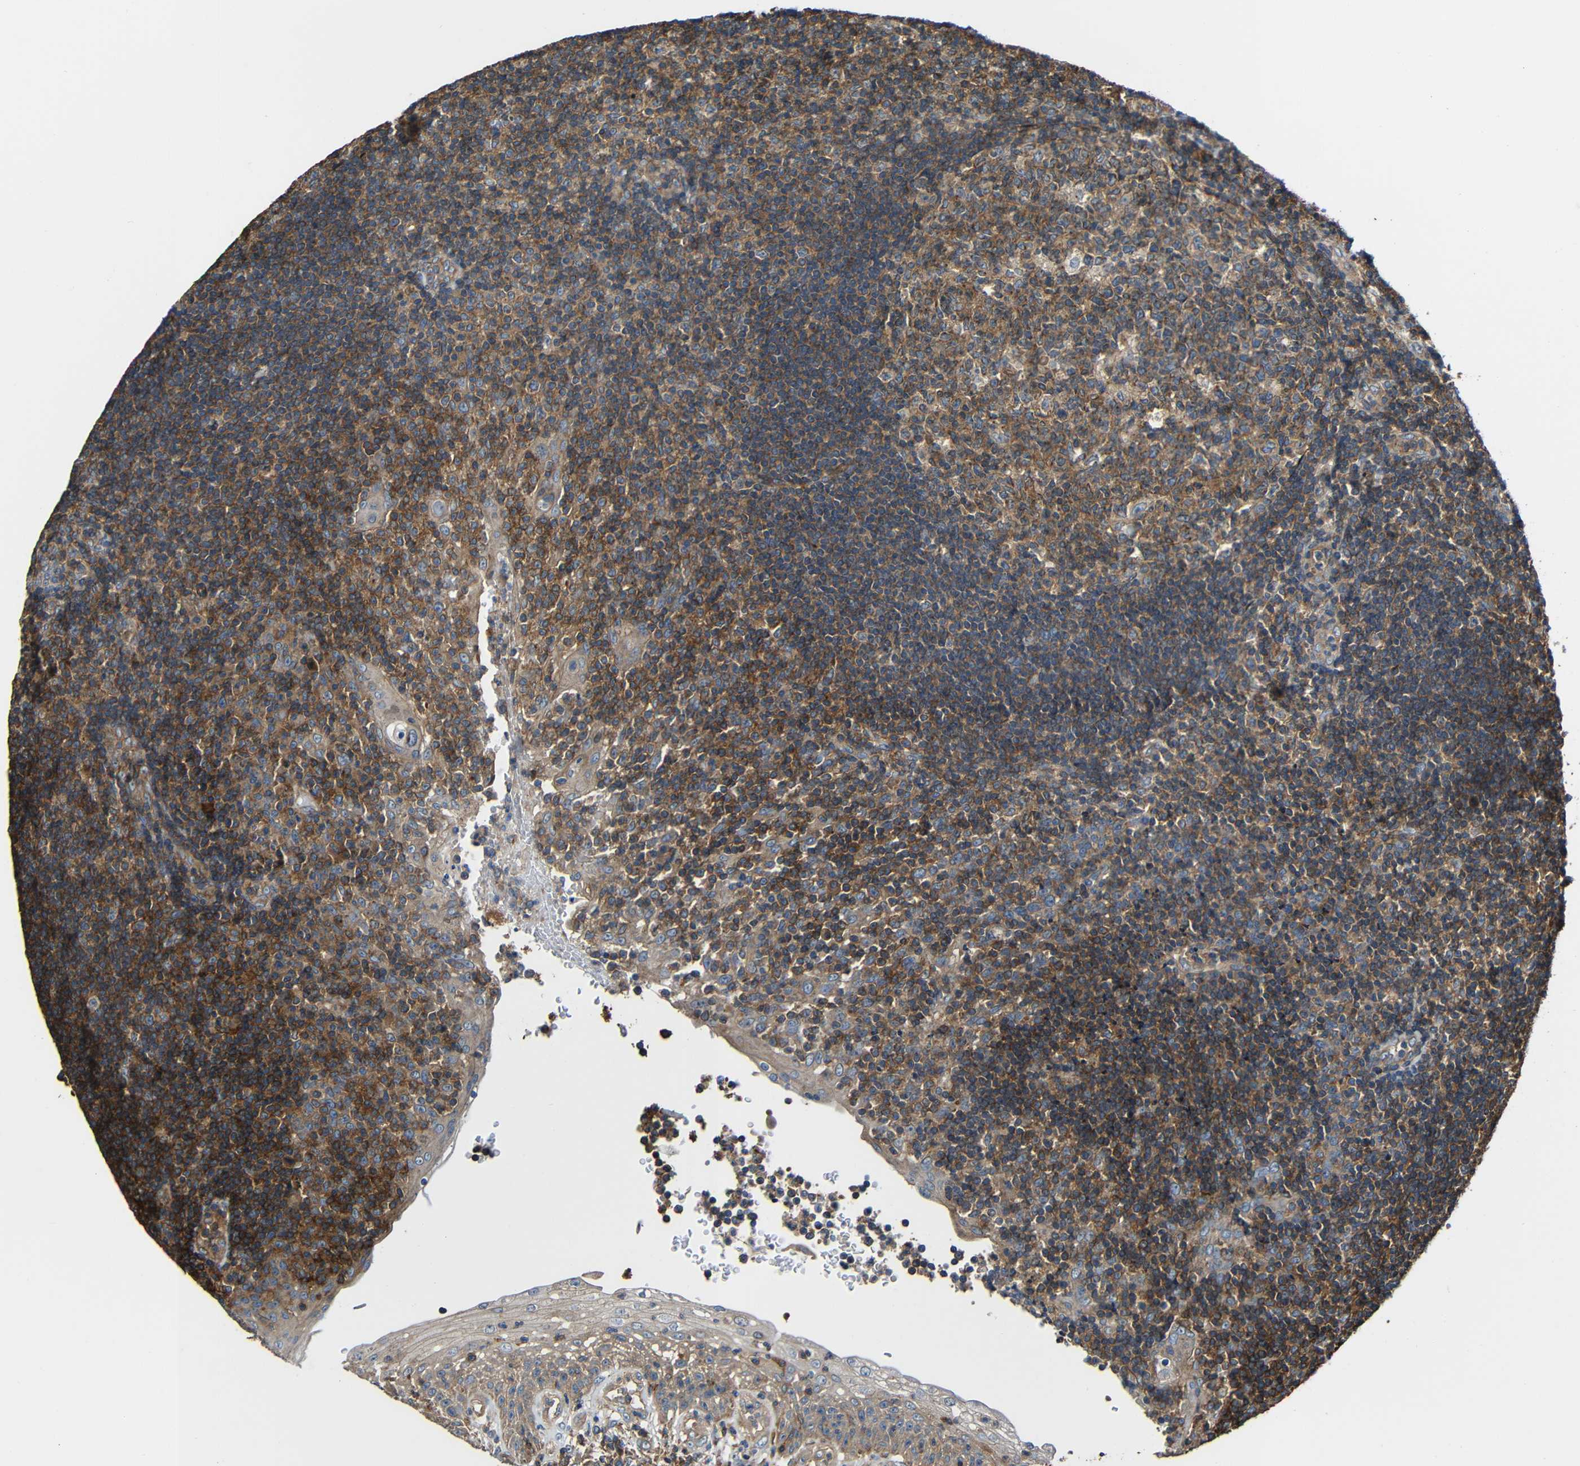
{"staining": {"intensity": "moderate", "quantity": ">75%", "location": "cytoplasmic/membranous"}, "tissue": "tonsil", "cell_type": "Germinal center cells", "image_type": "normal", "snomed": [{"axis": "morphology", "description": "Normal tissue, NOS"}, {"axis": "topography", "description": "Tonsil"}], "caption": "Approximately >75% of germinal center cells in unremarkable human tonsil reveal moderate cytoplasmic/membranous protein positivity as visualized by brown immunohistochemical staining.", "gene": "RHOT2", "patient": {"sex": "female", "age": 40}}